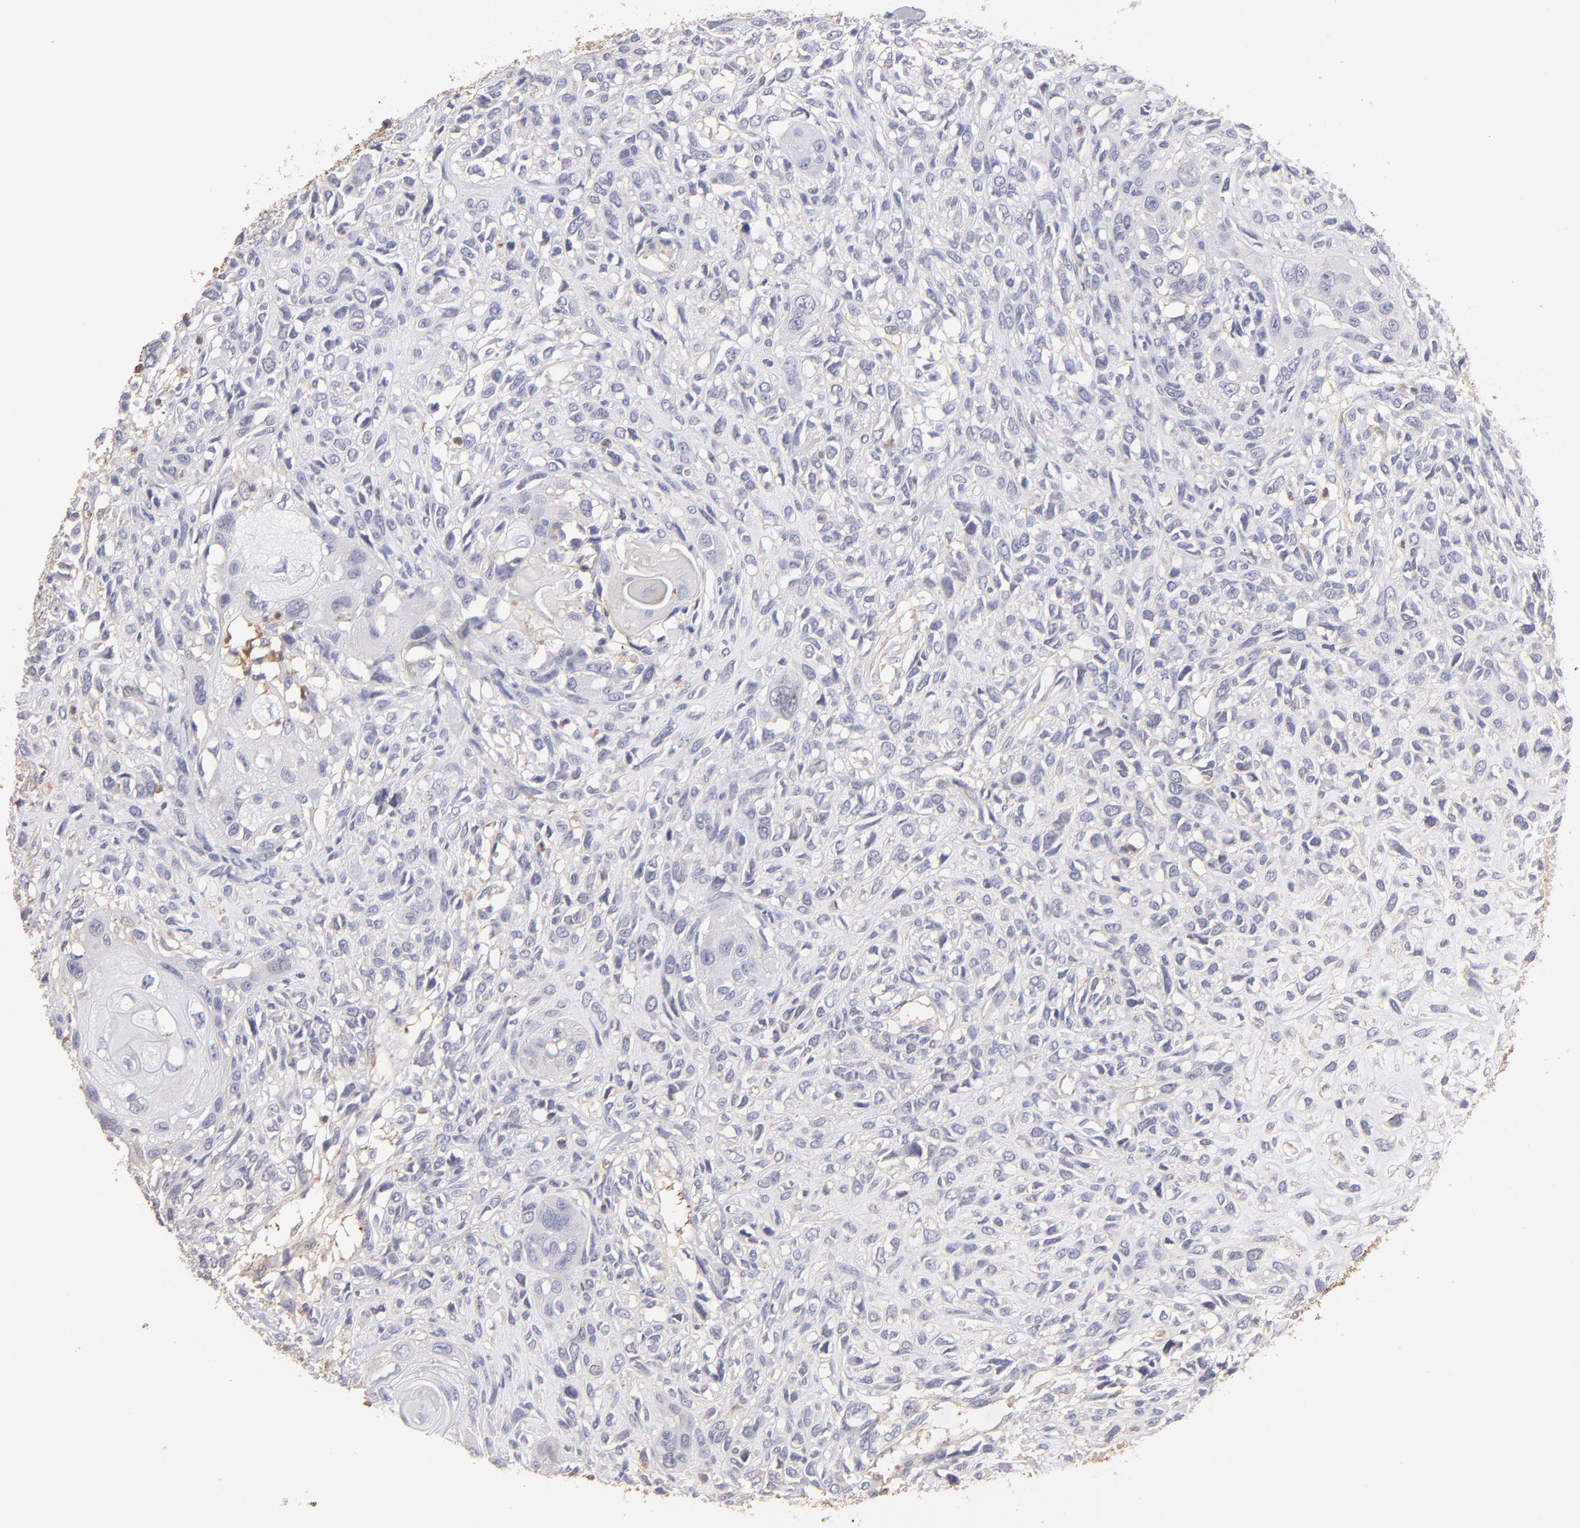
{"staining": {"intensity": "negative", "quantity": "none", "location": "none"}, "tissue": "head and neck cancer", "cell_type": "Tumor cells", "image_type": "cancer", "snomed": [{"axis": "morphology", "description": "Neoplasm, malignant, NOS"}, {"axis": "topography", "description": "Salivary gland"}, {"axis": "topography", "description": "Head-Neck"}], "caption": "High magnification brightfield microscopy of head and neck cancer (malignant neoplasm) stained with DAB (brown) and counterstained with hematoxylin (blue): tumor cells show no significant expression.", "gene": "ABCB1", "patient": {"sex": "male", "age": 43}}